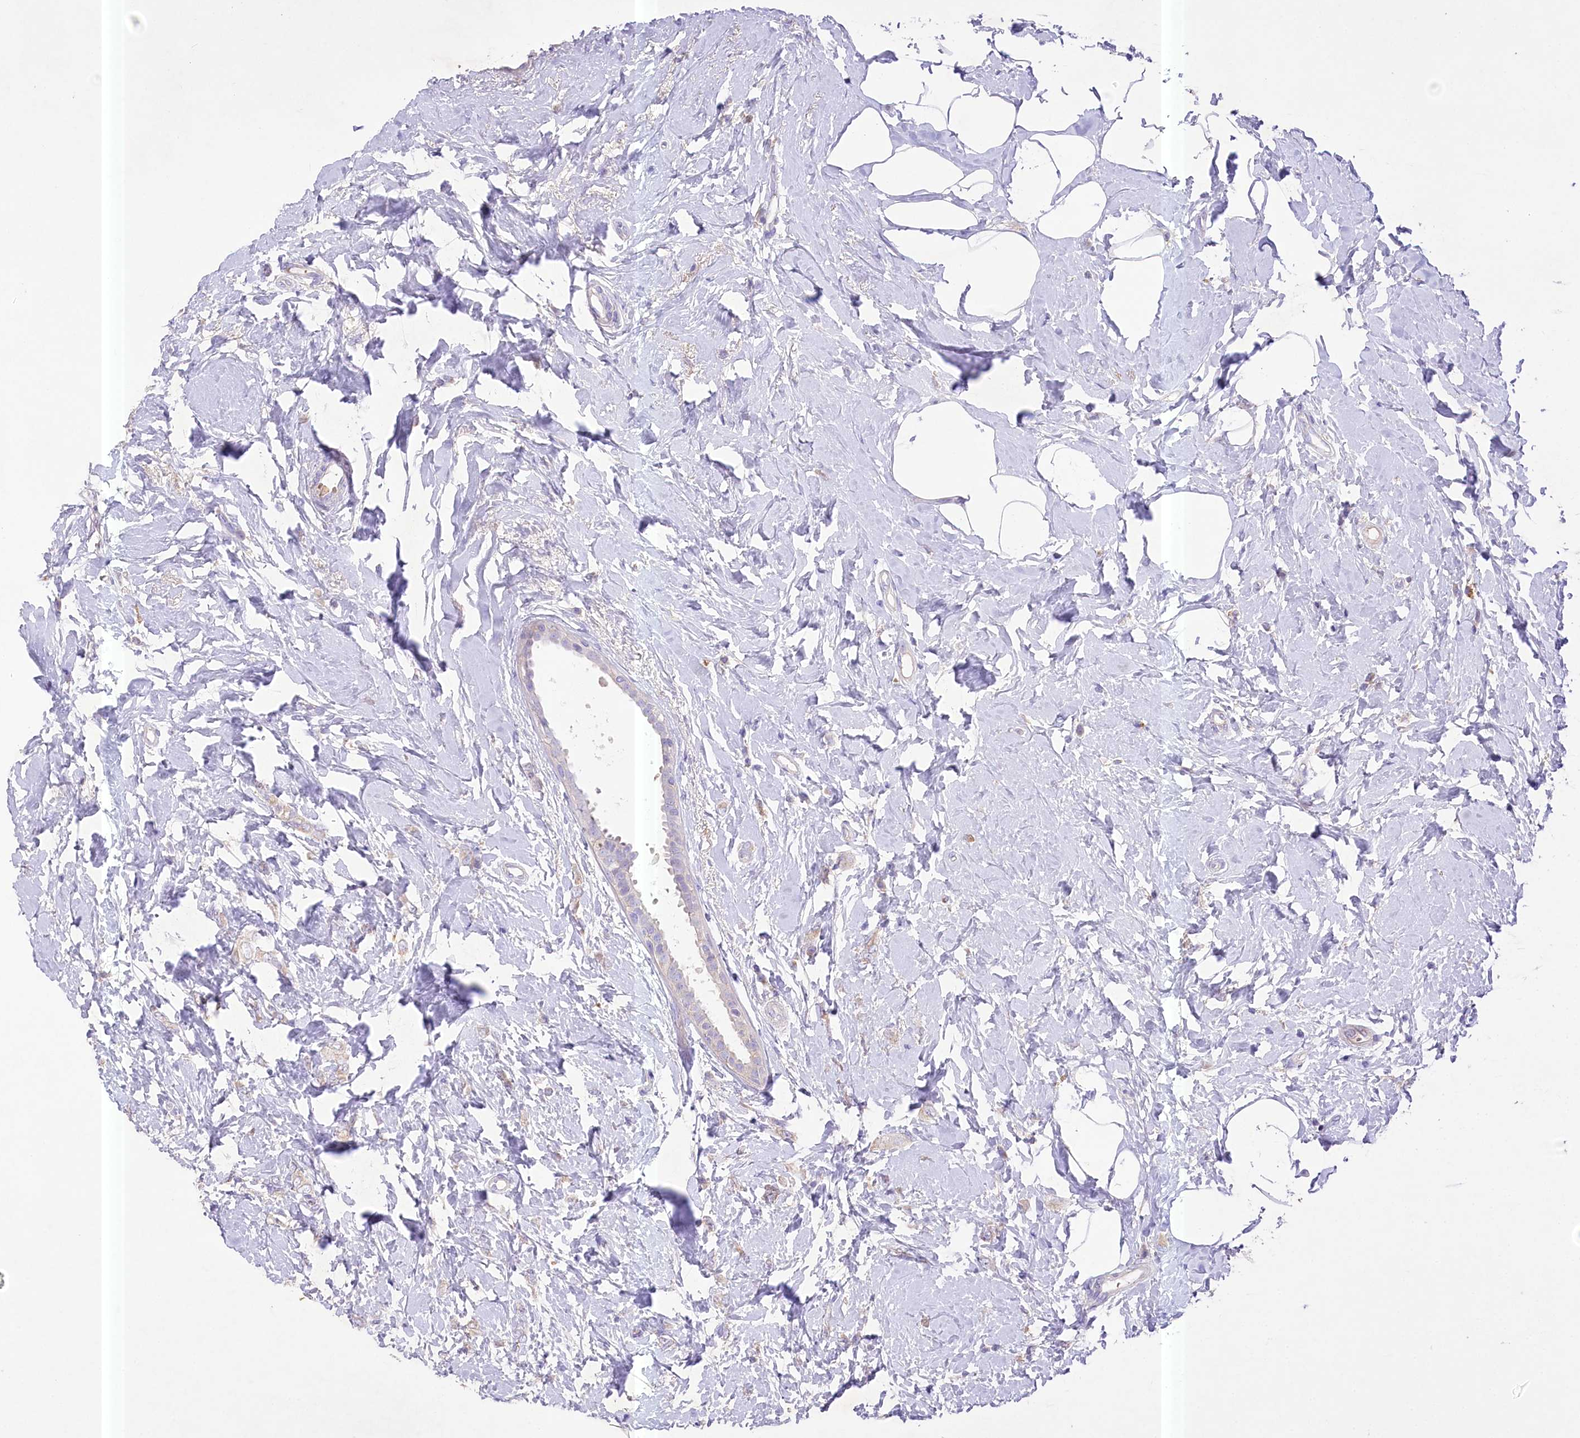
{"staining": {"intensity": "weak", "quantity": "25%-75%", "location": "cytoplasmic/membranous"}, "tissue": "breast cancer", "cell_type": "Tumor cells", "image_type": "cancer", "snomed": [{"axis": "morphology", "description": "Lobular carcinoma"}, {"axis": "topography", "description": "Breast"}], "caption": "Breast cancer tissue exhibits weak cytoplasmic/membranous expression in approximately 25%-75% of tumor cells The staining is performed using DAB brown chromogen to label protein expression. The nuclei are counter-stained blue using hematoxylin.", "gene": "PRSS53", "patient": {"sex": "female", "age": 47}}